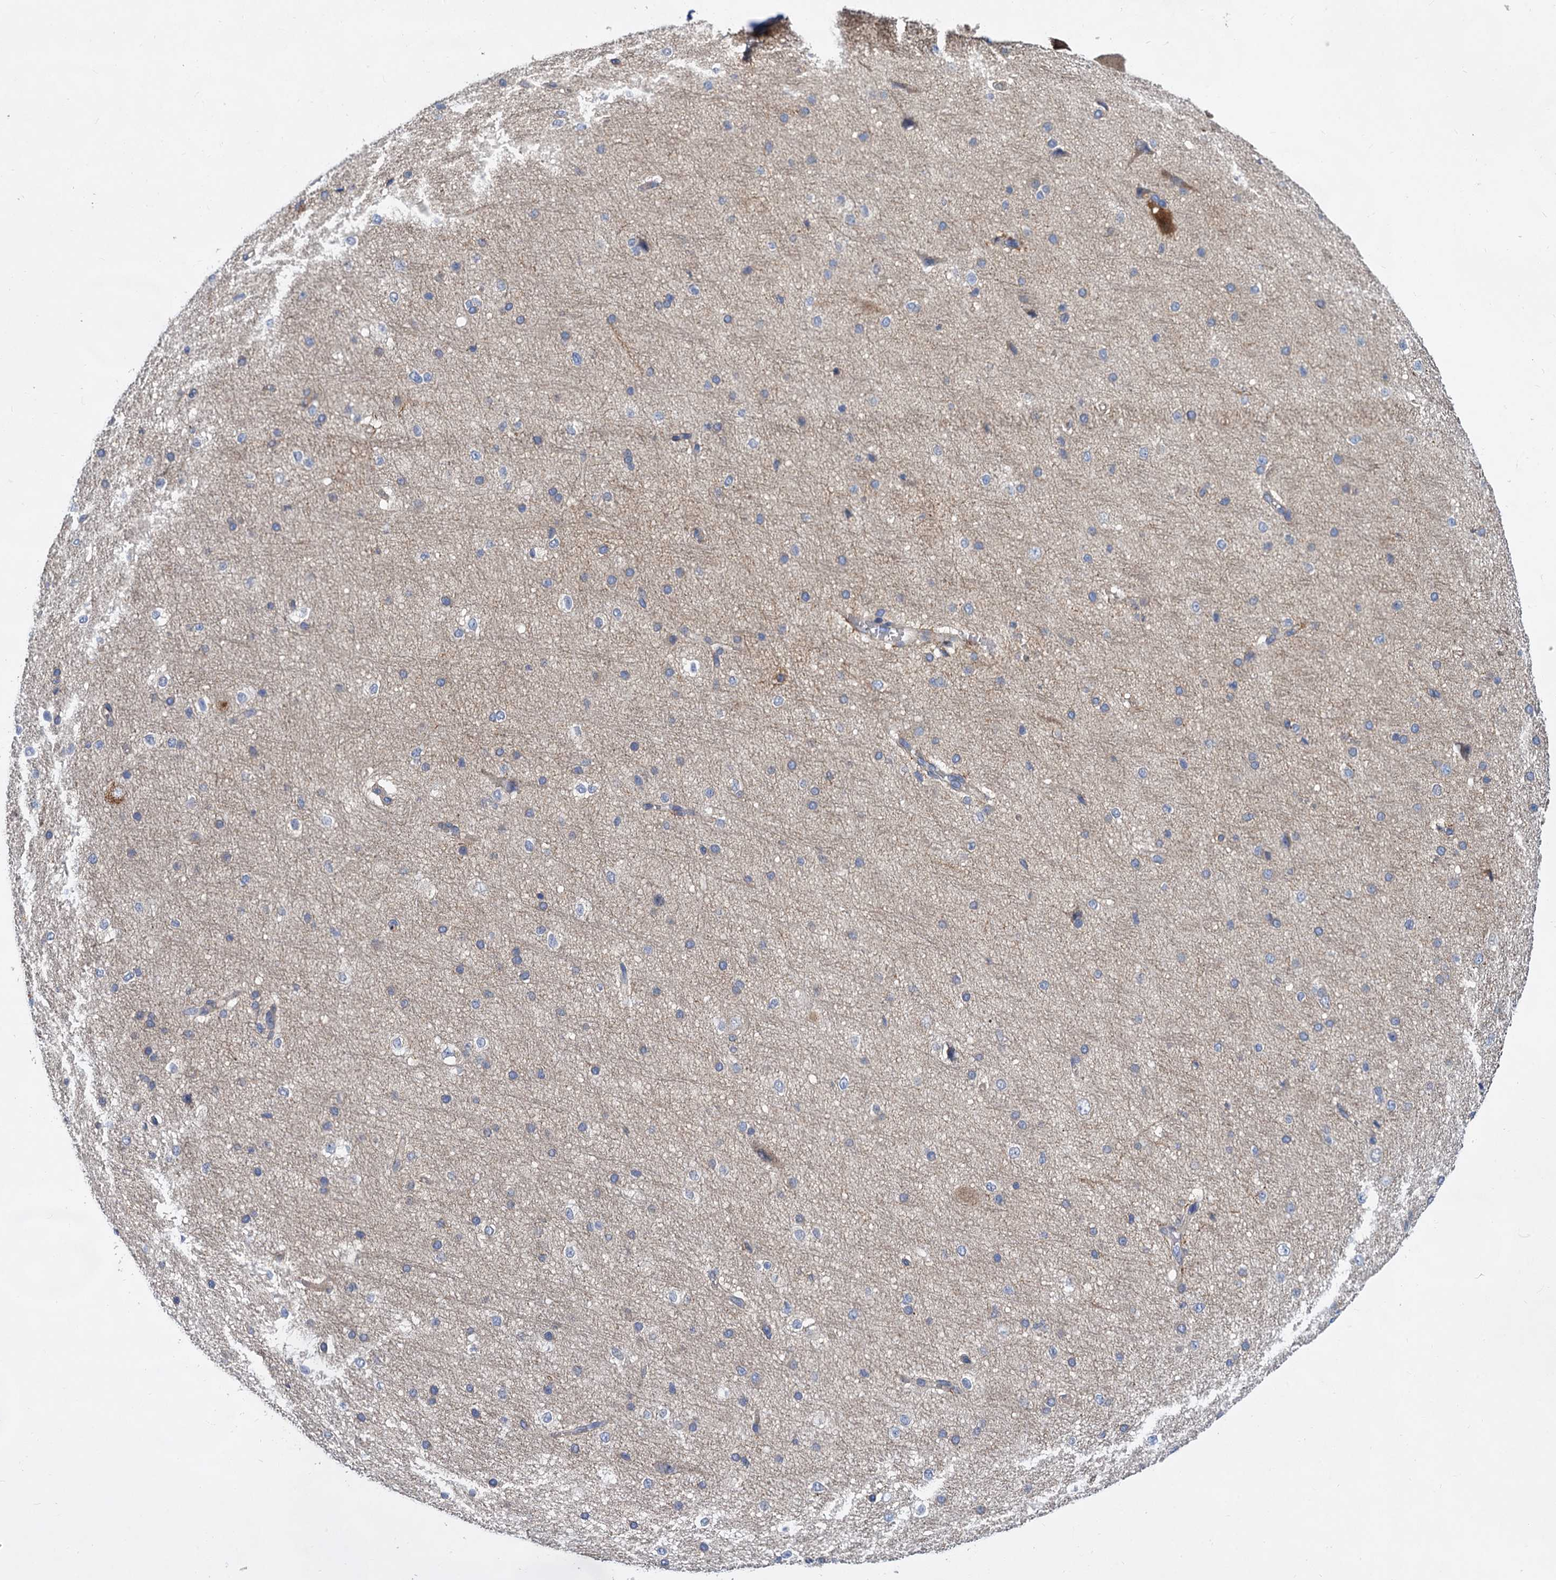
{"staining": {"intensity": "weak", "quantity": ">75%", "location": "cytoplasmic/membranous"}, "tissue": "cerebral cortex", "cell_type": "Endothelial cells", "image_type": "normal", "snomed": [{"axis": "morphology", "description": "Normal tissue, NOS"}, {"axis": "morphology", "description": "Developmental malformation"}, {"axis": "topography", "description": "Cerebral cortex"}], "caption": "Immunohistochemical staining of unremarkable human cerebral cortex exhibits low levels of weak cytoplasmic/membranous expression in approximately >75% of endothelial cells. (Stains: DAB (3,3'-diaminobenzidine) in brown, nuclei in blue, Microscopy: brightfield microscopy at high magnification).", "gene": "ALKBH7", "patient": {"sex": "female", "age": 30}}